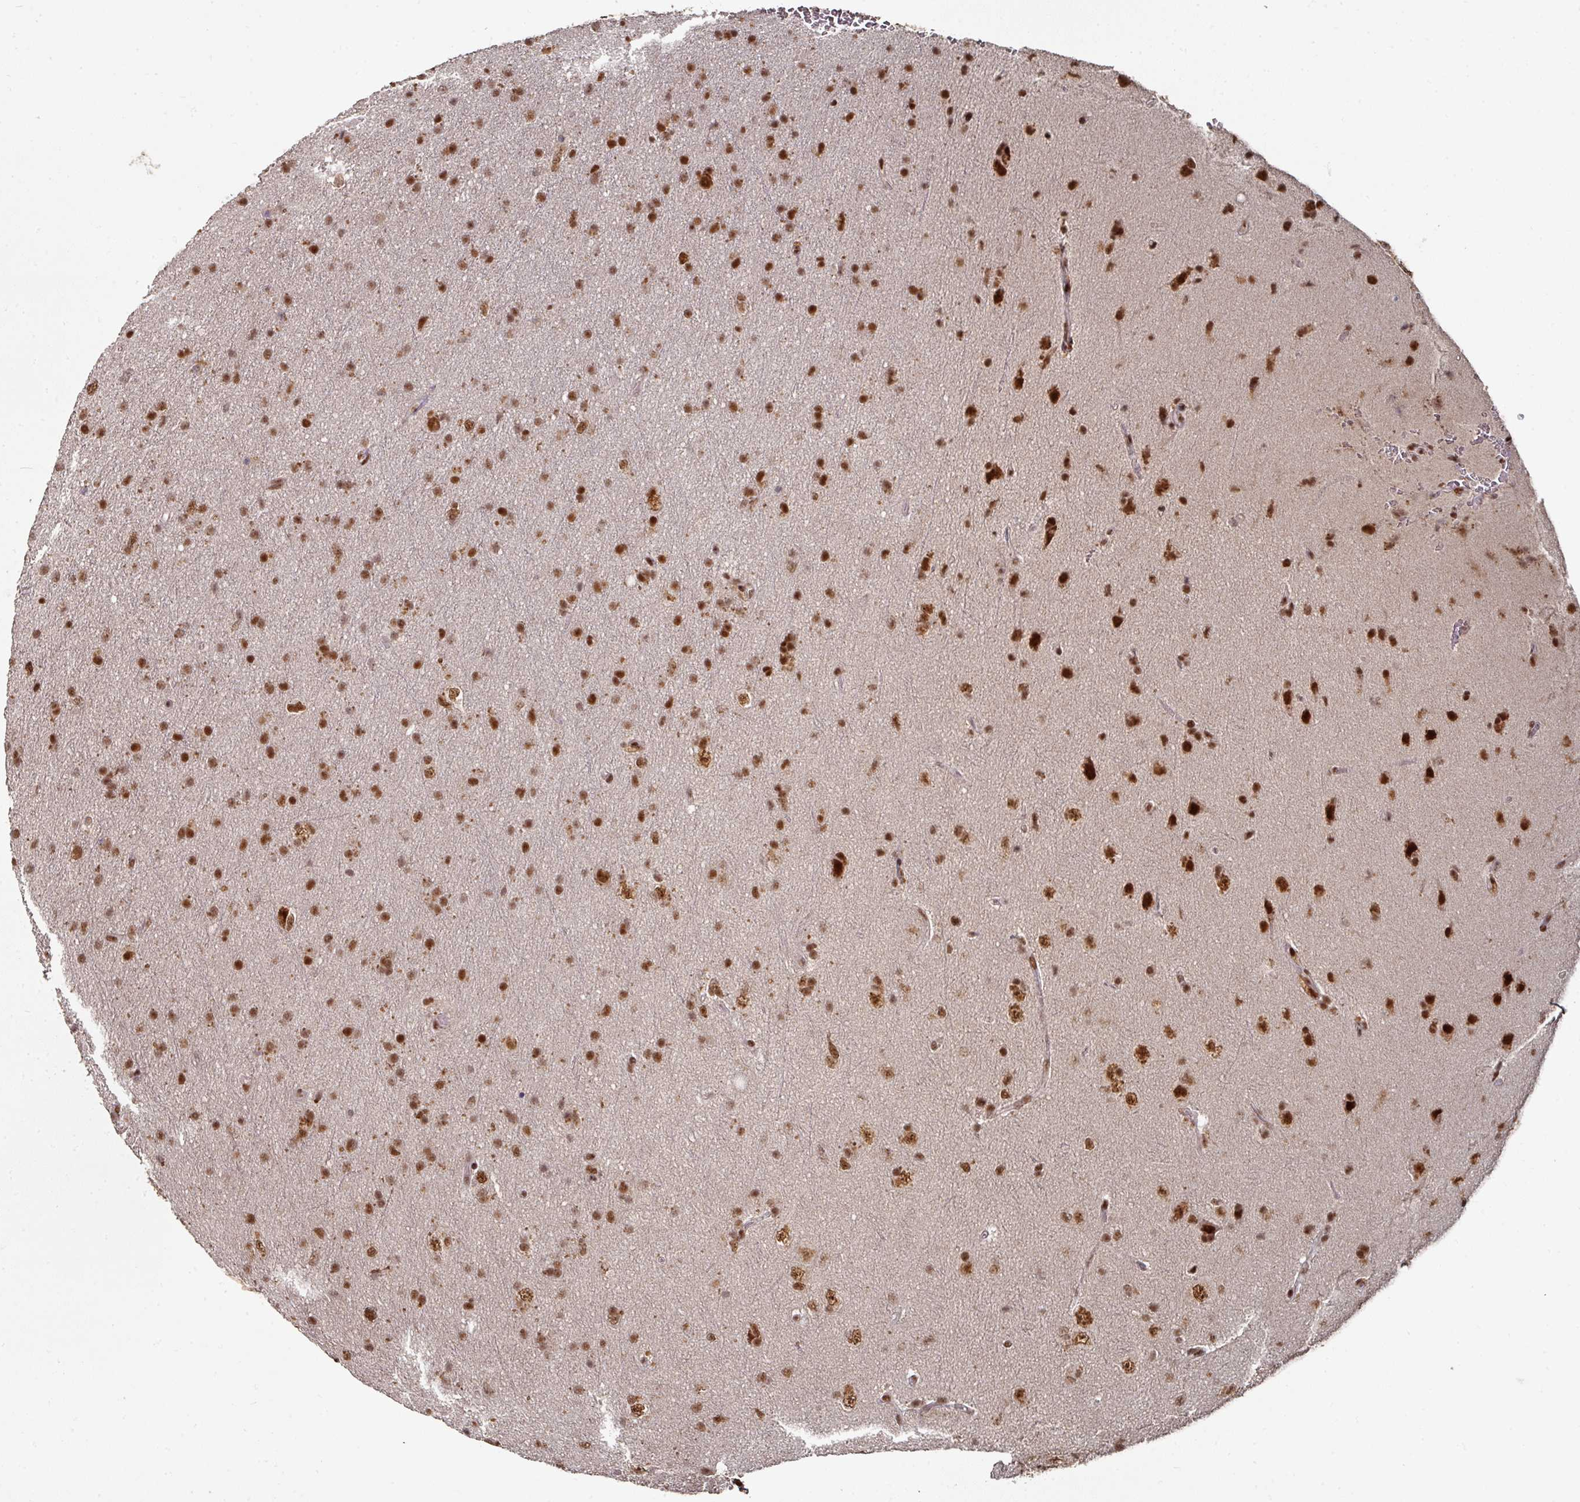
{"staining": {"intensity": "strong", "quantity": ">75%", "location": "nuclear"}, "tissue": "glioma", "cell_type": "Tumor cells", "image_type": "cancer", "snomed": [{"axis": "morphology", "description": "Glioma, malignant, Low grade"}, {"axis": "topography", "description": "Cerebral cortex"}], "caption": "Human glioma stained with a protein marker exhibits strong staining in tumor cells.", "gene": "MEPCE", "patient": {"sex": "female", "age": 39}}